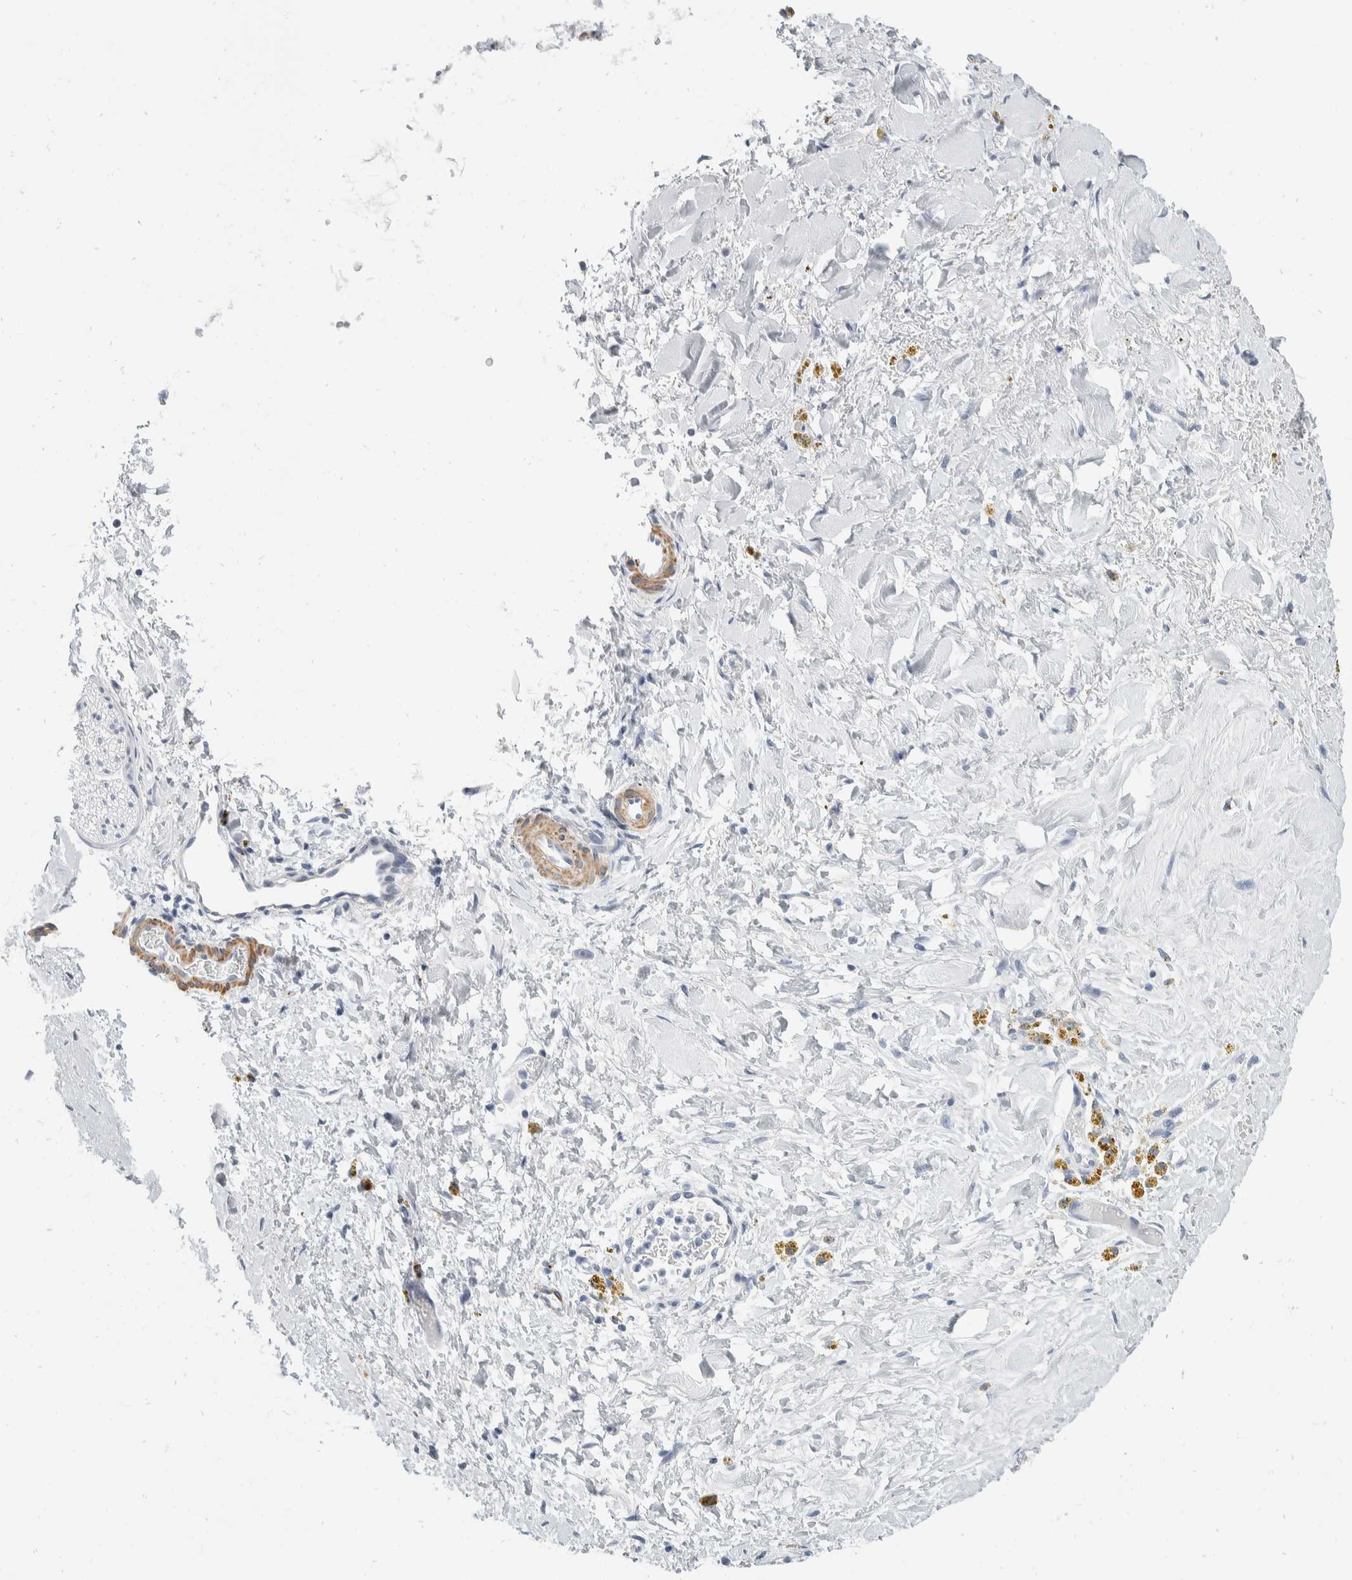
{"staining": {"intensity": "negative", "quantity": "none", "location": "none"}, "tissue": "adipose tissue", "cell_type": "Adipocytes", "image_type": "normal", "snomed": [{"axis": "morphology", "description": "Normal tissue, NOS"}, {"axis": "topography", "description": "Kidney"}, {"axis": "topography", "description": "Peripheral nerve tissue"}], "caption": "Immunohistochemistry micrograph of normal human adipose tissue stained for a protein (brown), which exhibits no expression in adipocytes. The staining was performed using DAB (3,3'-diaminobenzidine) to visualize the protein expression in brown, while the nuclei were stained in blue with hematoxylin (Magnification: 20x).", "gene": "CATSPERD", "patient": {"sex": "male", "age": 7}}